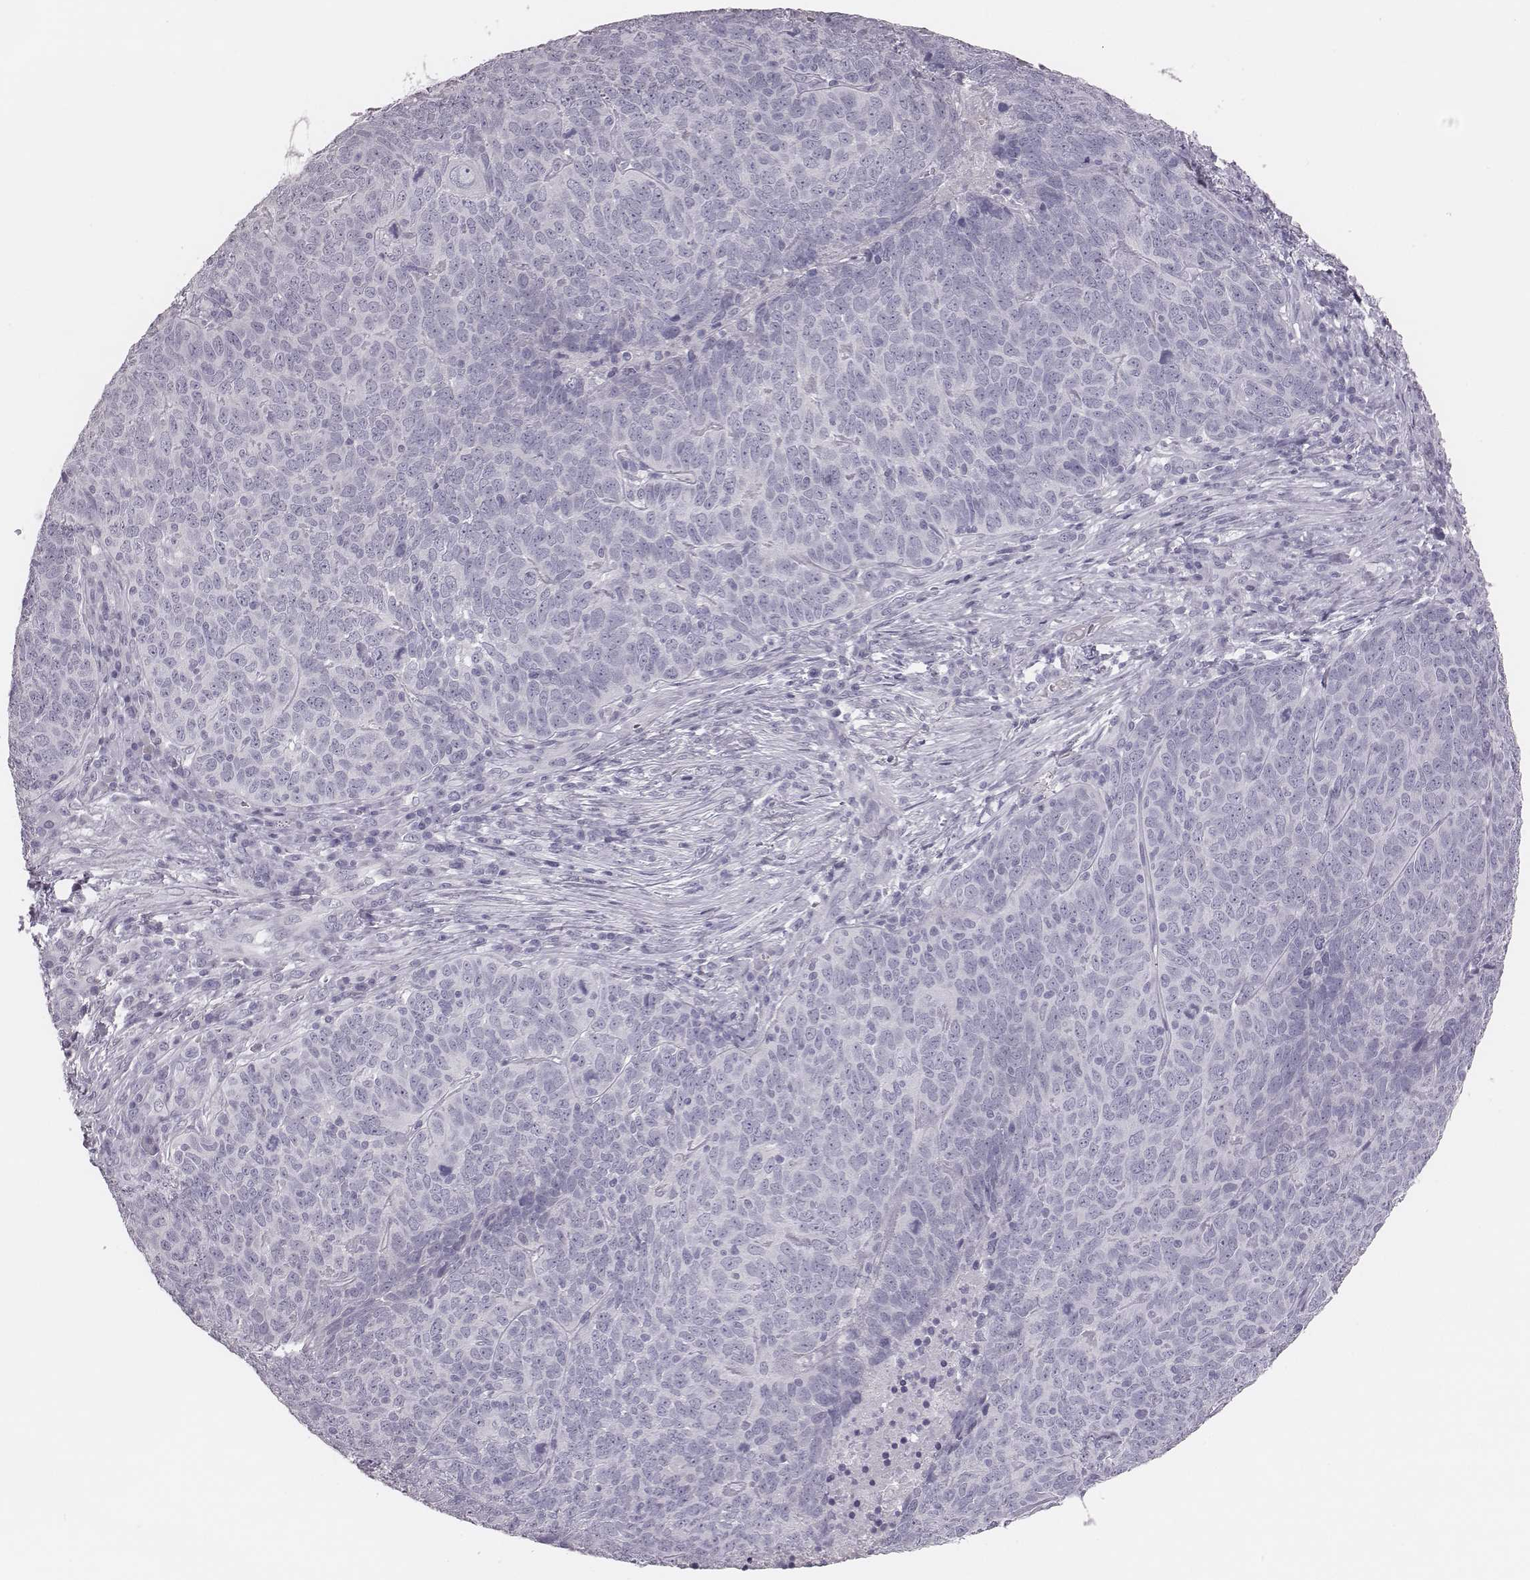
{"staining": {"intensity": "negative", "quantity": "none", "location": "none"}, "tissue": "skin cancer", "cell_type": "Tumor cells", "image_type": "cancer", "snomed": [{"axis": "morphology", "description": "Squamous cell carcinoma, NOS"}, {"axis": "topography", "description": "Skin"}, {"axis": "topography", "description": "Anal"}], "caption": "The image demonstrates no staining of tumor cells in skin squamous cell carcinoma.", "gene": "CSH1", "patient": {"sex": "female", "age": 51}}